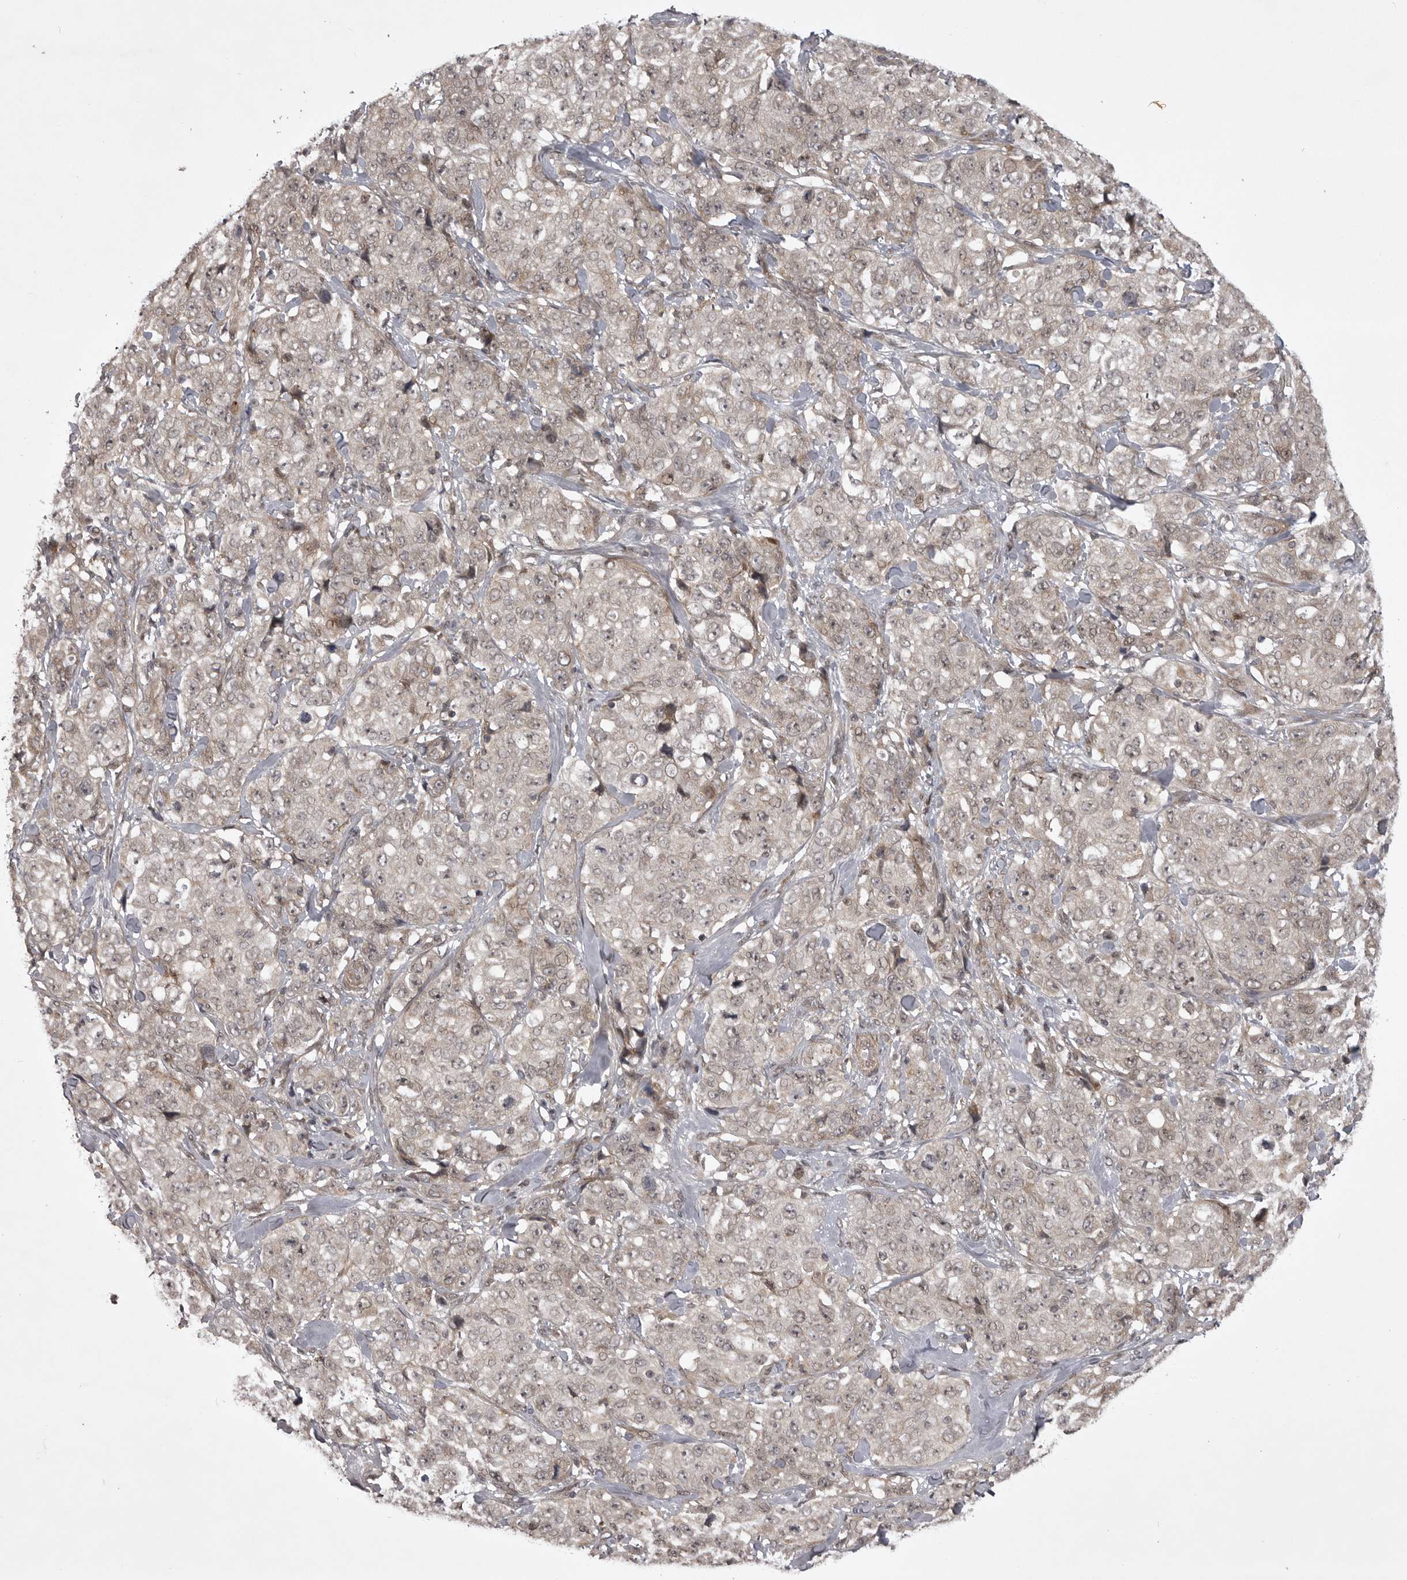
{"staining": {"intensity": "negative", "quantity": "none", "location": "none"}, "tissue": "stomach cancer", "cell_type": "Tumor cells", "image_type": "cancer", "snomed": [{"axis": "morphology", "description": "Adenocarcinoma, NOS"}, {"axis": "topography", "description": "Stomach"}], "caption": "The histopathology image reveals no significant staining in tumor cells of stomach cancer.", "gene": "SNX16", "patient": {"sex": "male", "age": 48}}